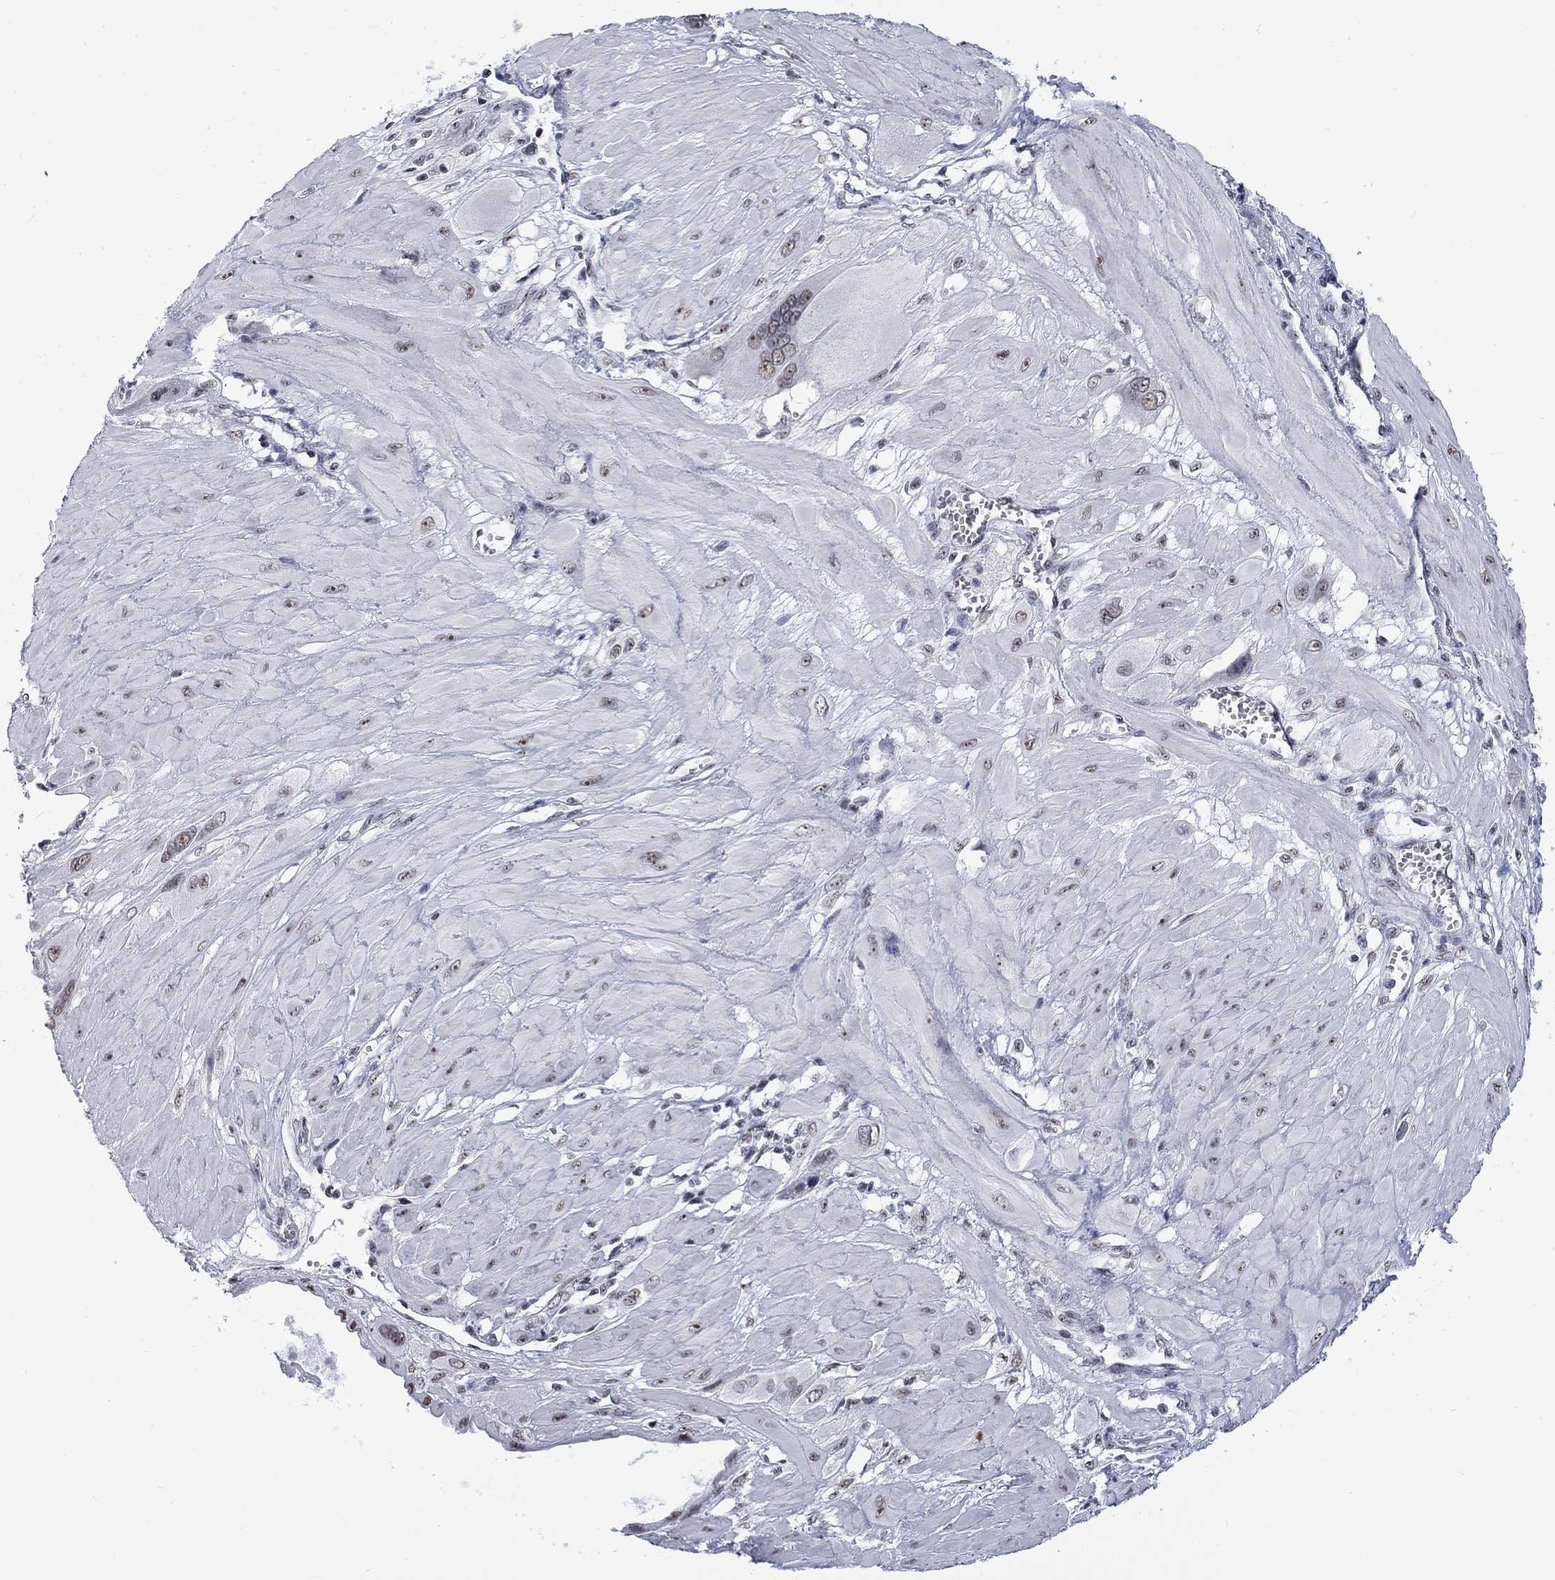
{"staining": {"intensity": "weak", "quantity": "<25%", "location": "nuclear"}, "tissue": "cervical cancer", "cell_type": "Tumor cells", "image_type": "cancer", "snomed": [{"axis": "morphology", "description": "Squamous cell carcinoma, NOS"}, {"axis": "topography", "description": "Cervix"}], "caption": "This is an immunohistochemistry (IHC) histopathology image of squamous cell carcinoma (cervical). There is no positivity in tumor cells.", "gene": "CSRNP3", "patient": {"sex": "female", "age": 34}}